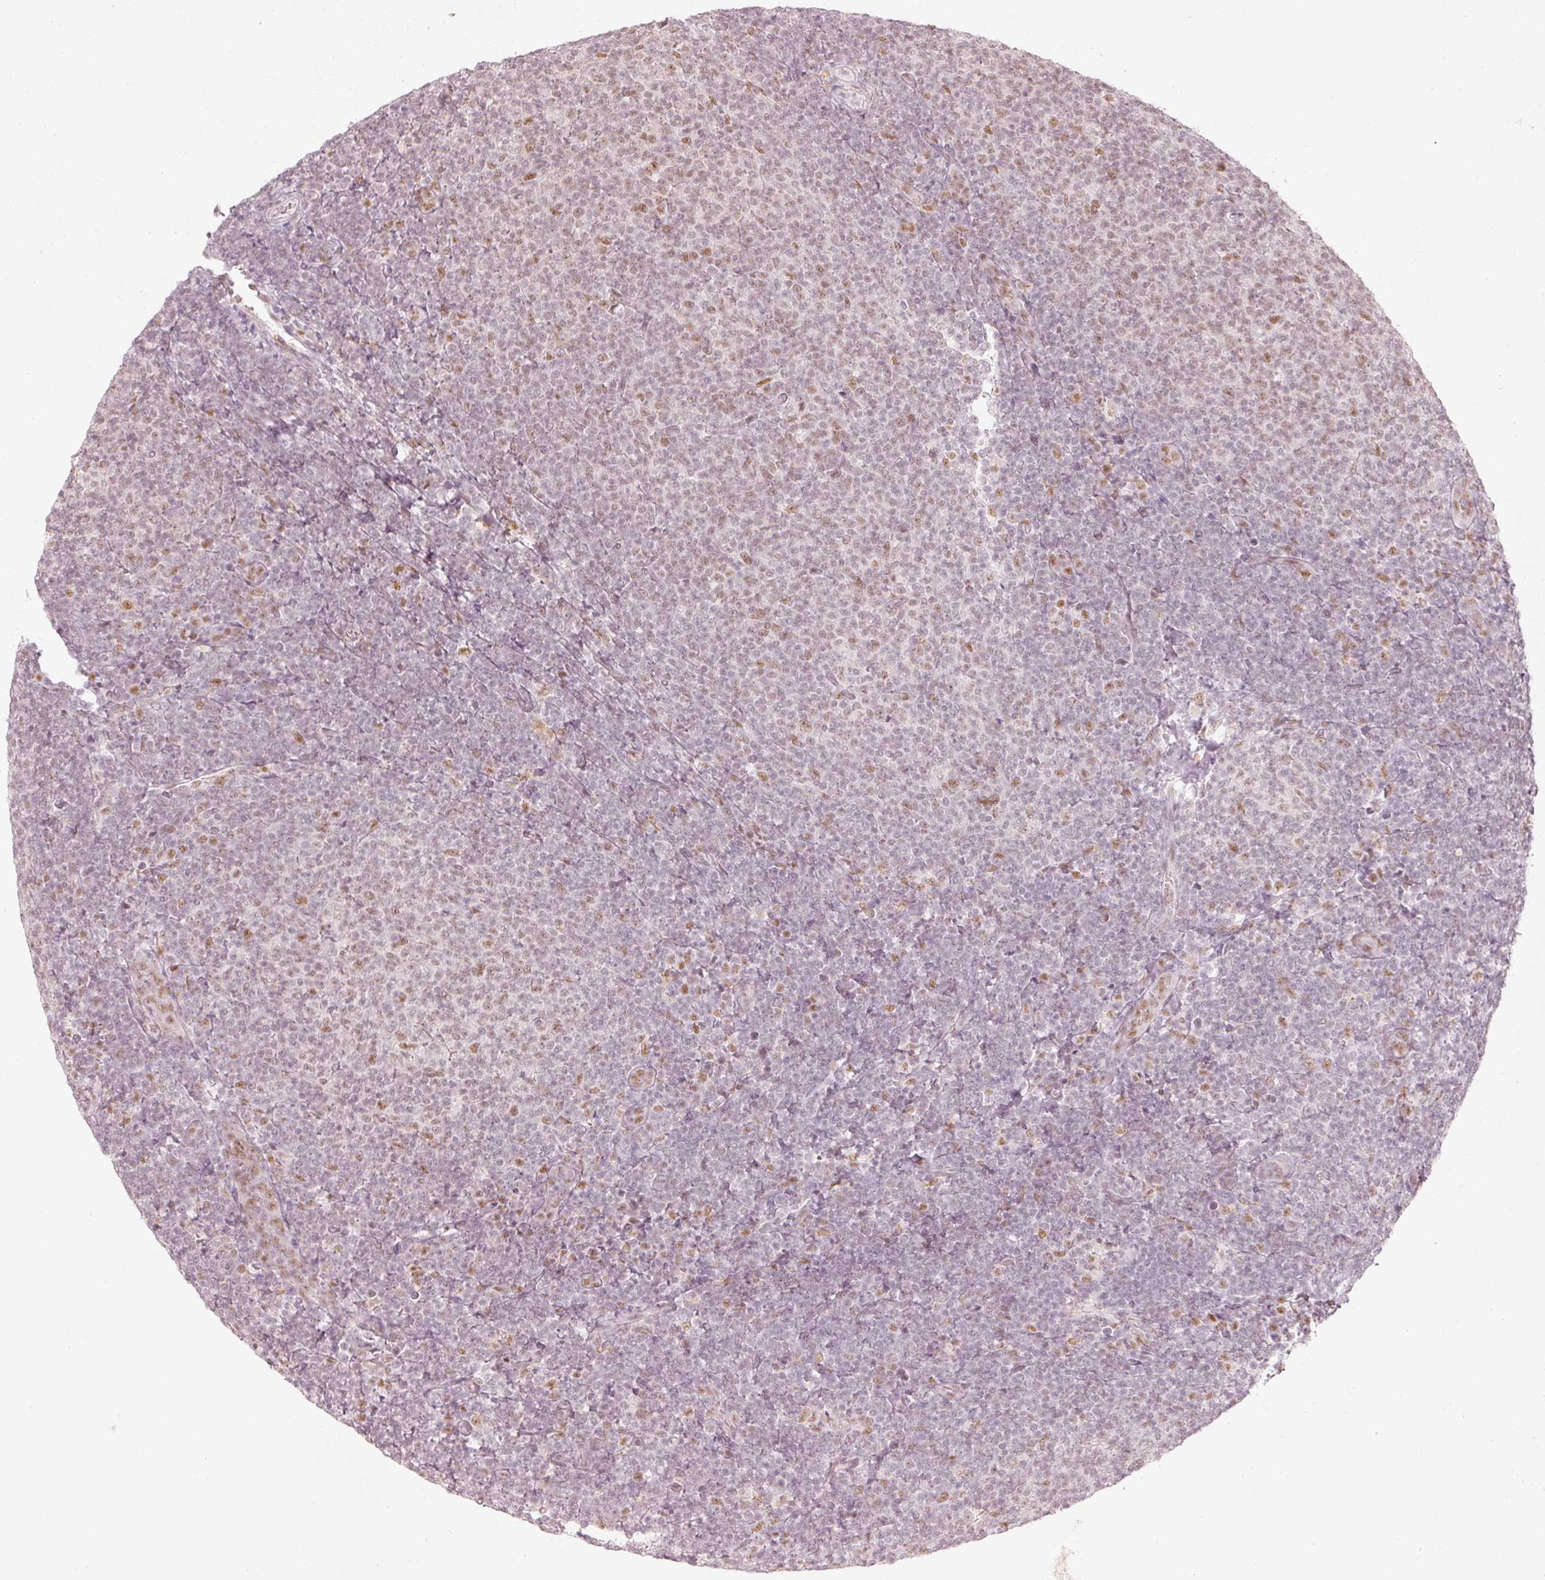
{"staining": {"intensity": "moderate", "quantity": "<25%", "location": "nuclear"}, "tissue": "lymphoma", "cell_type": "Tumor cells", "image_type": "cancer", "snomed": [{"axis": "morphology", "description": "Malignant lymphoma, non-Hodgkin's type, Low grade"}, {"axis": "topography", "description": "Lymph node"}], "caption": "Lymphoma stained with DAB (3,3'-diaminobenzidine) IHC reveals low levels of moderate nuclear staining in approximately <25% of tumor cells. Using DAB (brown) and hematoxylin (blue) stains, captured at high magnification using brightfield microscopy.", "gene": "PPP1R10", "patient": {"sex": "male", "age": 66}}